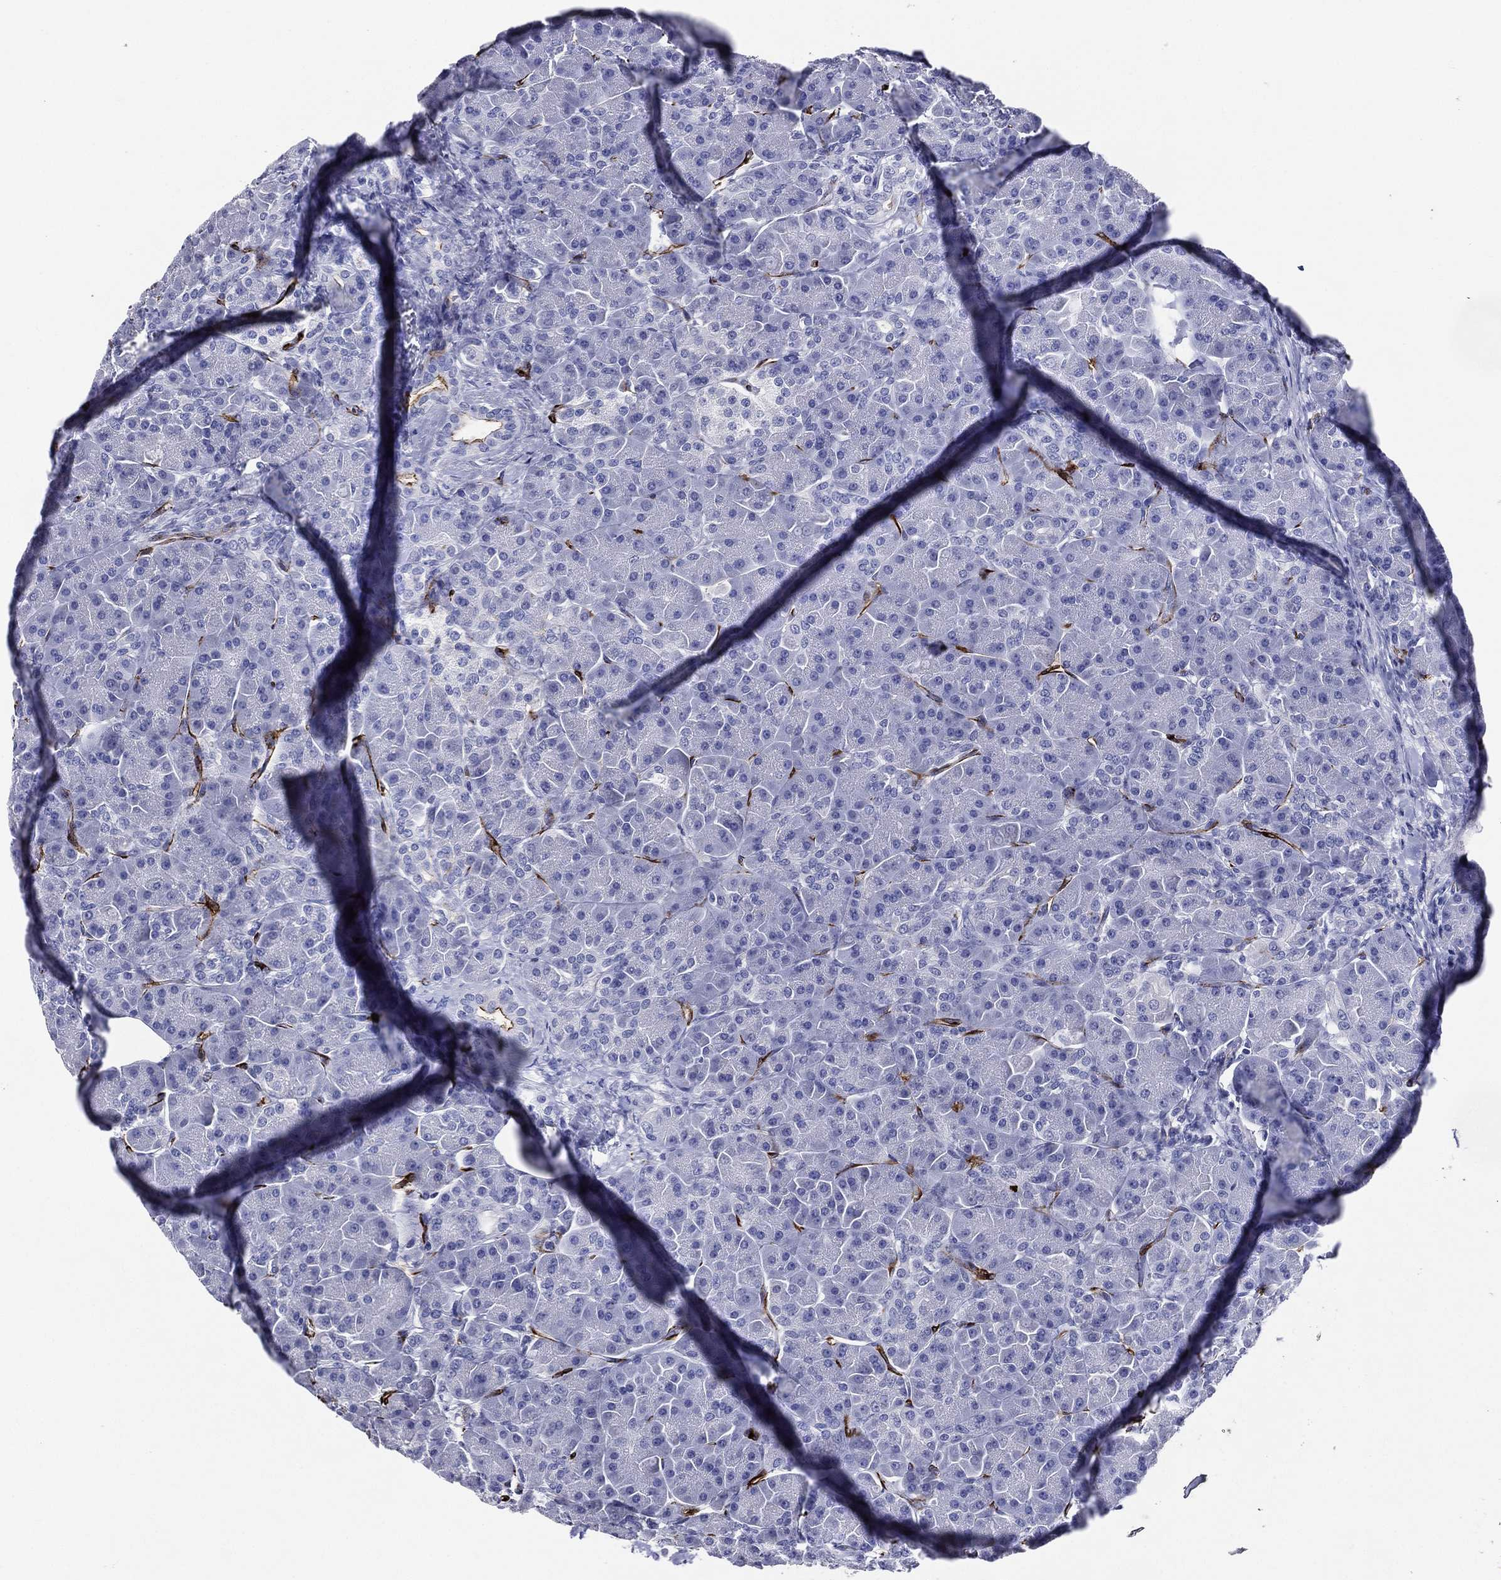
{"staining": {"intensity": "strong", "quantity": "<25%", "location": "cytoplasmic/membranous"}, "tissue": "pancreas", "cell_type": "Exocrine glandular cells", "image_type": "normal", "snomed": [{"axis": "morphology", "description": "Normal tissue, NOS"}, {"axis": "topography", "description": "Pancreas"}], "caption": "Protein expression analysis of normal pancreas displays strong cytoplasmic/membranous positivity in approximately <25% of exocrine glandular cells. (DAB (3,3'-diaminobenzidine) IHC, brown staining for protein, blue staining for nuclei).", "gene": "ACE2", "patient": {"sex": "female", "age": 63}}